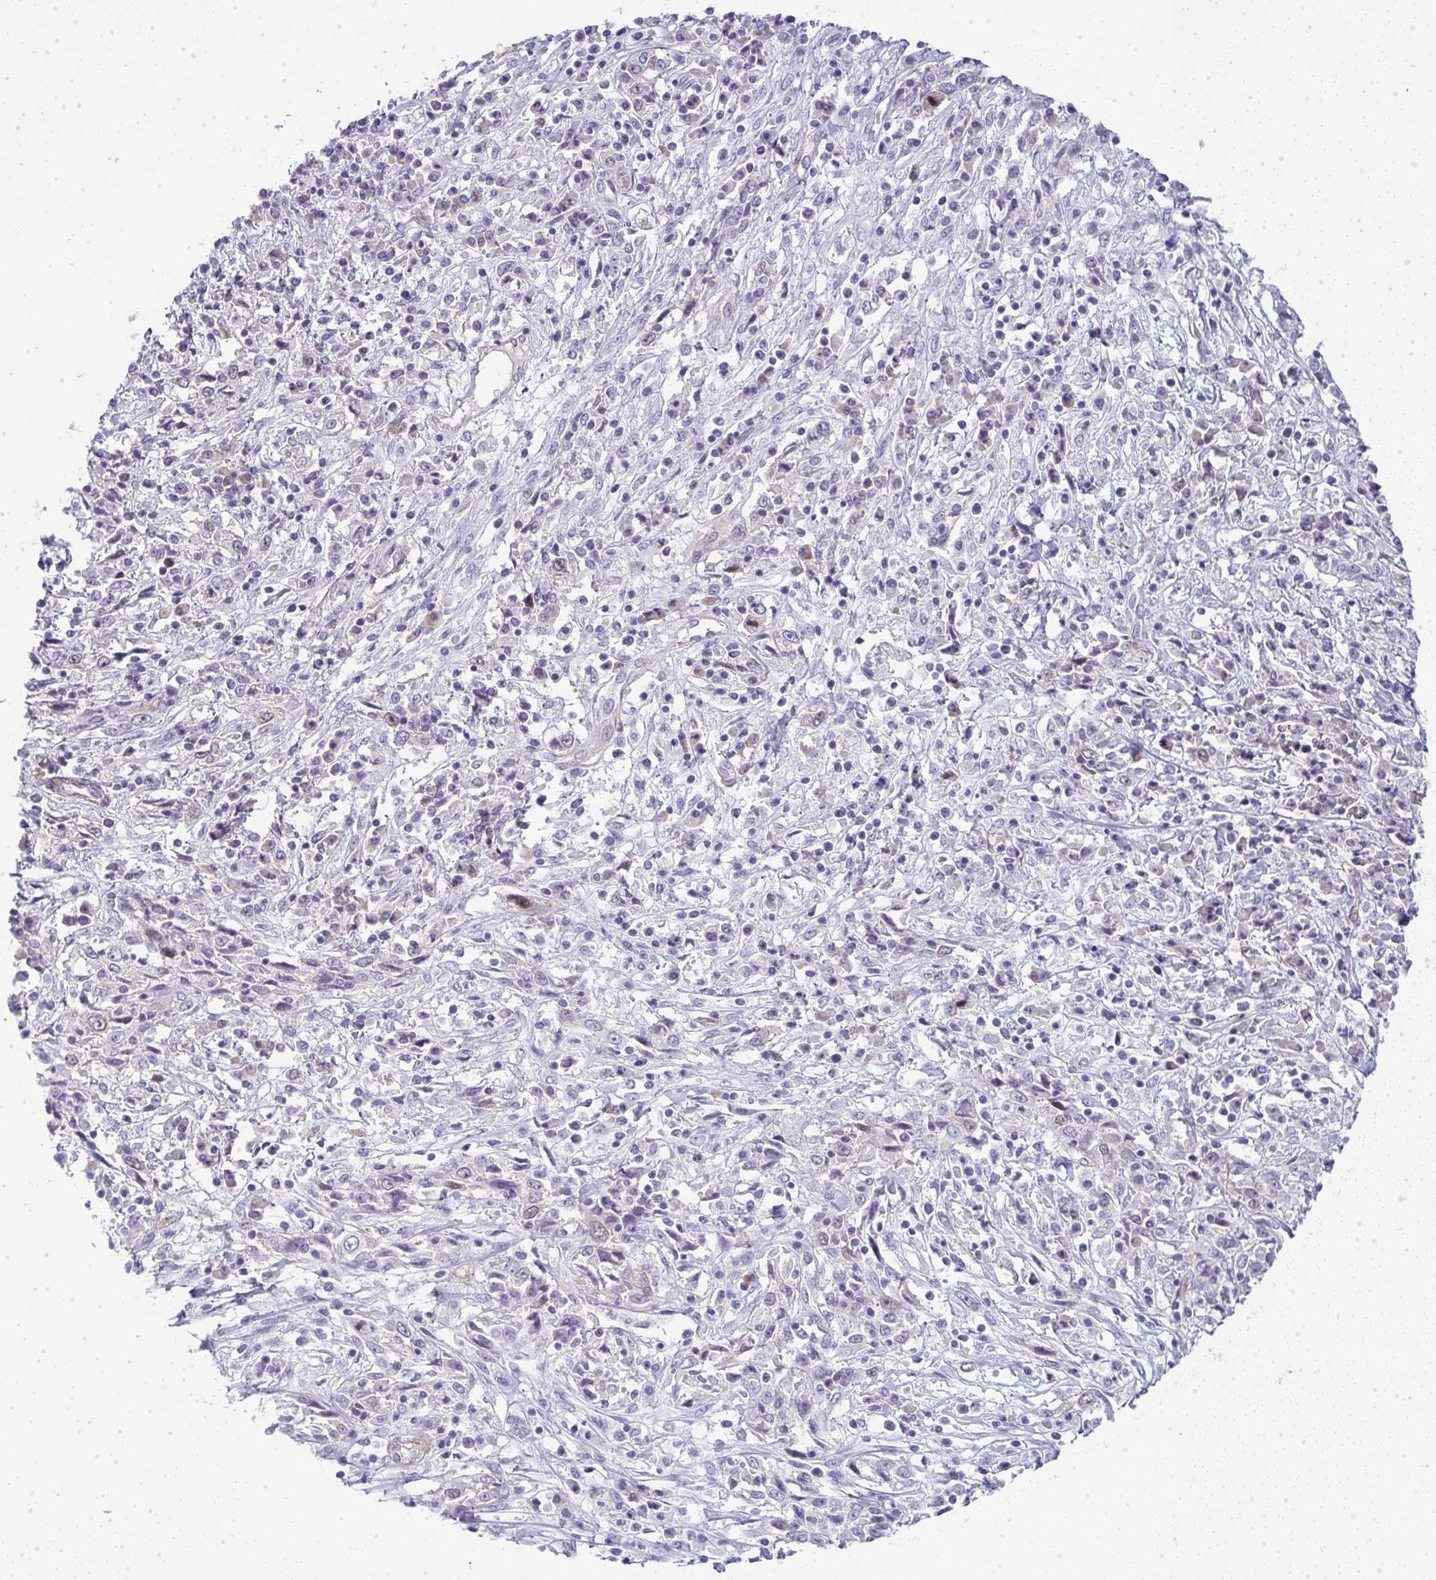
{"staining": {"intensity": "weak", "quantity": "<25%", "location": "cytoplasmic/membranous,nuclear"}, "tissue": "cervical cancer", "cell_type": "Tumor cells", "image_type": "cancer", "snomed": [{"axis": "morphology", "description": "Adenocarcinoma, NOS"}, {"axis": "topography", "description": "Cervix"}], "caption": "Cervical cancer (adenocarcinoma) was stained to show a protein in brown. There is no significant positivity in tumor cells.", "gene": "UBE2S", "patient": {"sex": "female", "age": 40}}